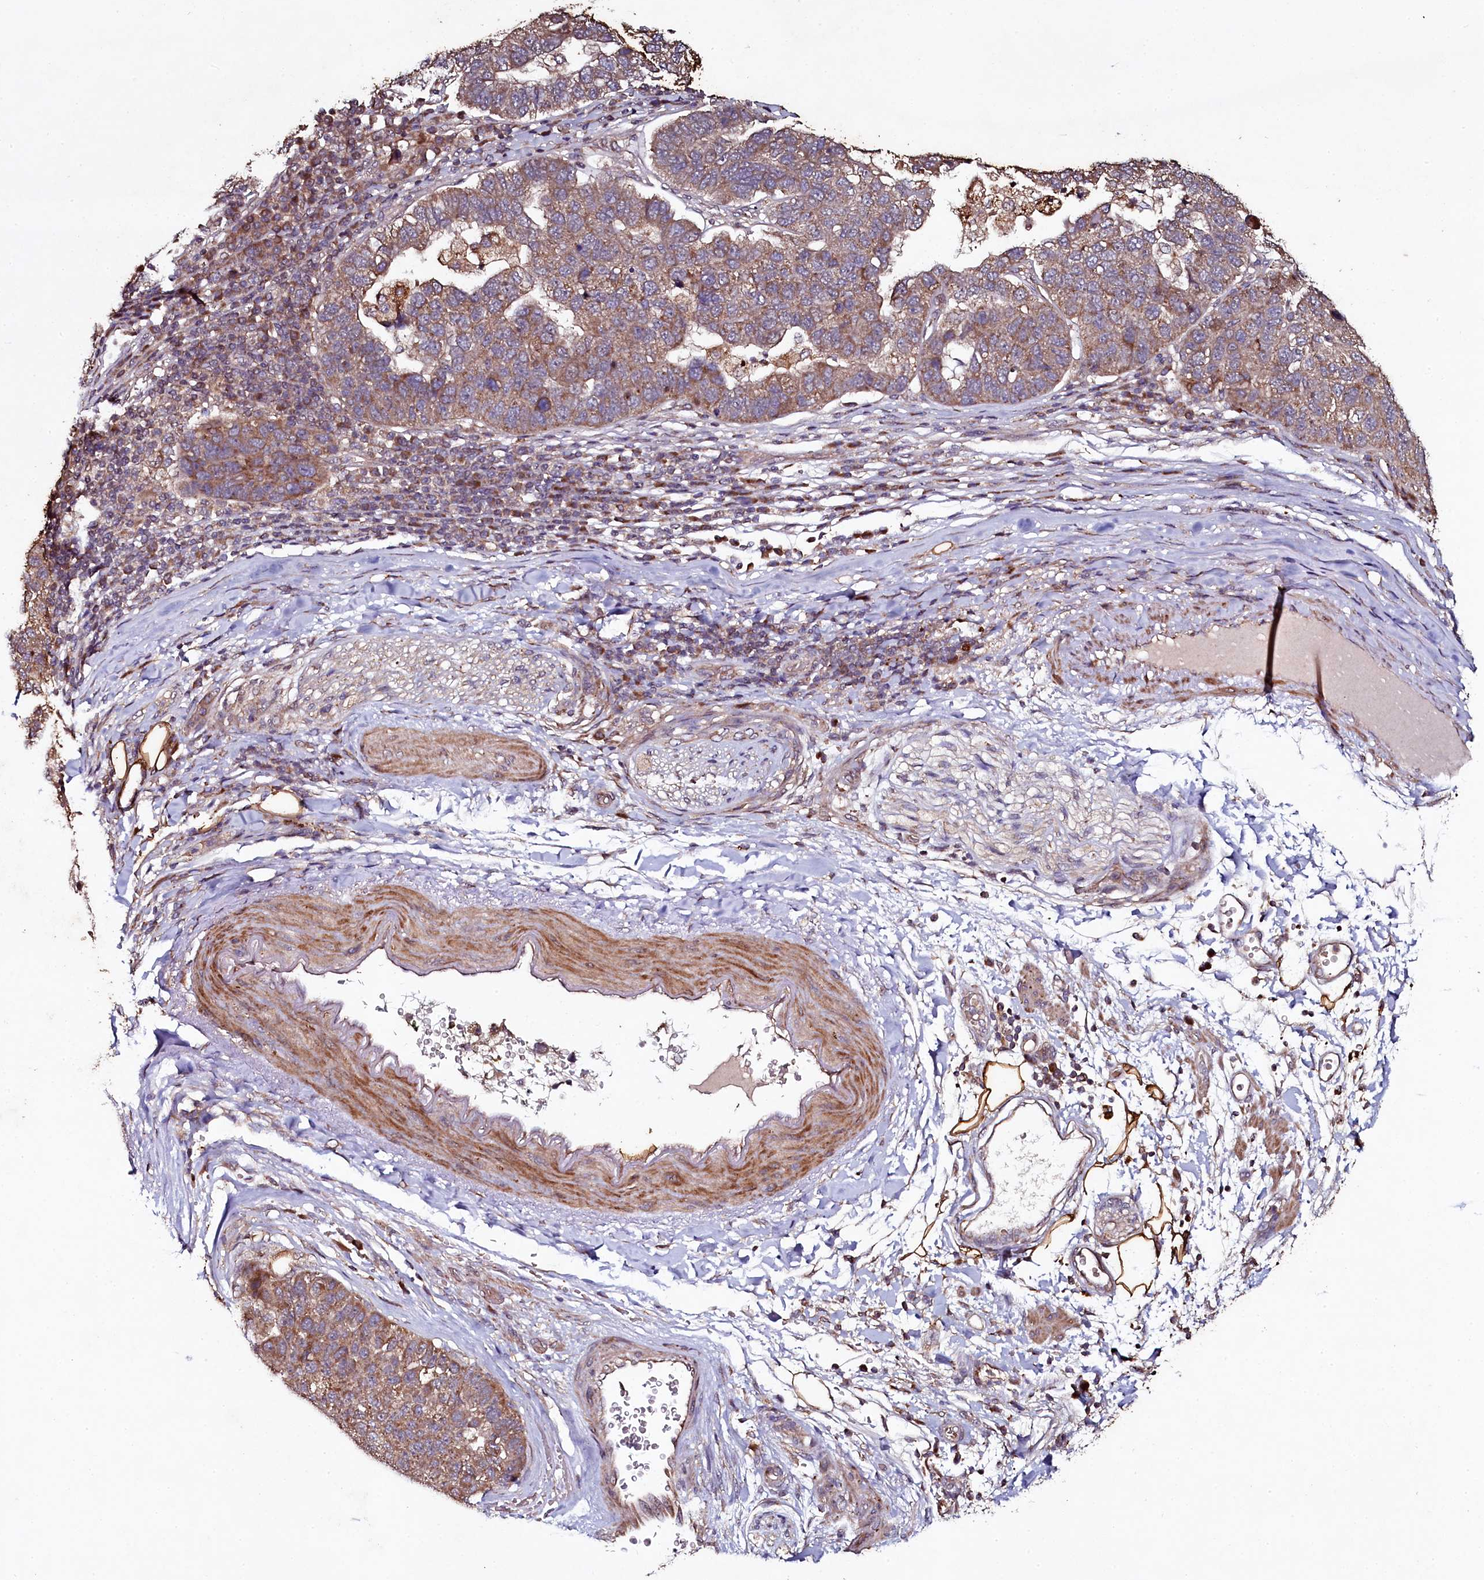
{"staining": {"intensity": "moderate", "quantity": ">75%", "location": "cytoplasmic/membranous"}, "tissue": "pancreatic cancer", "cell_type": "Tumor cells", "image_type": "cancer", "snomed": [{"axis": "morphology", "description": "Adenocarcinoma, NOS"}, {"axis": "topography", "description": "Pancreas"}], "caption": "This histopathology image shows pancreatic cancer stained with IHC to label a protein in brown. The cytoplasmic/membranous of tumor cells show moderate positivity for the protein. Nuclei are counter-stained blue.", "gene": "SEC24C", "patient": {"sex": "female", "age": 61}}